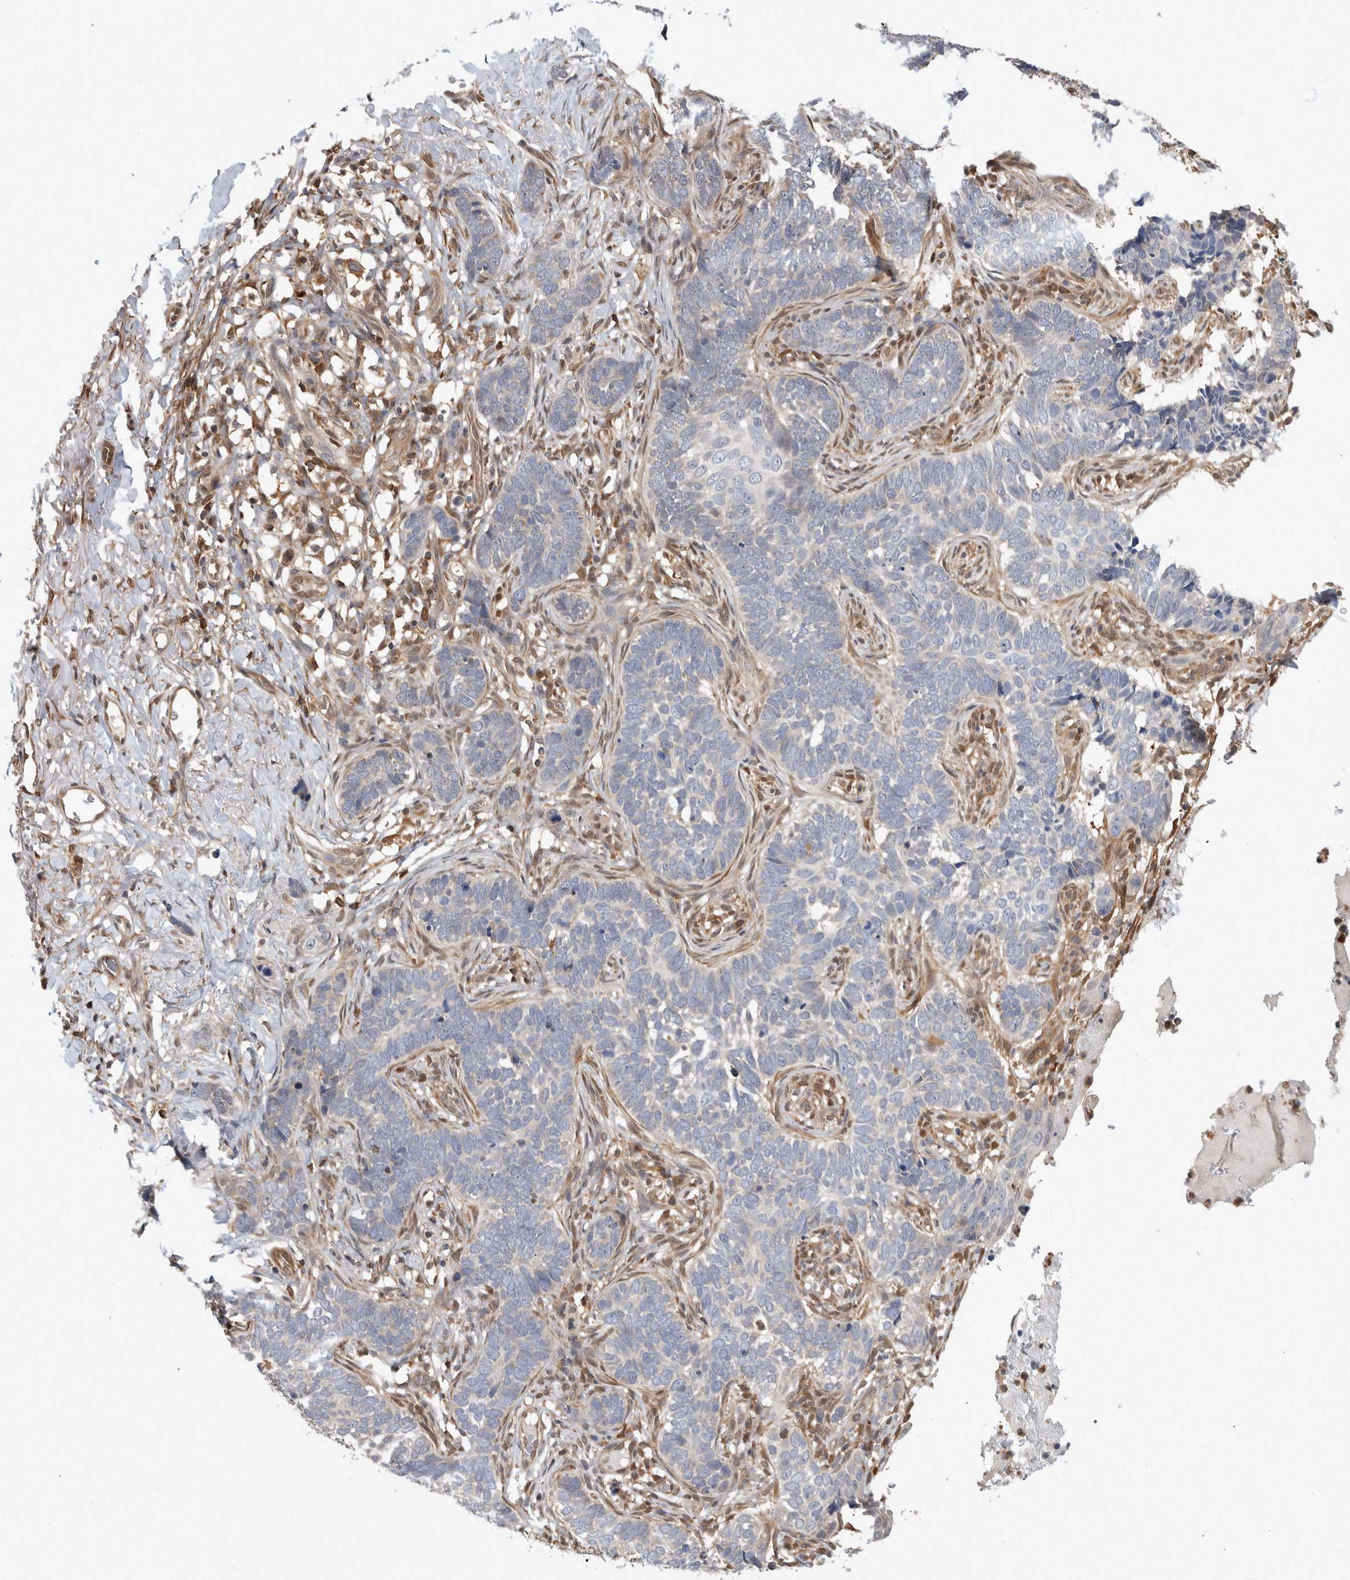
{"staining": {"intensity": "negative", "quantity": "none", "location": "none"}, "tissue": "skin cancer", "cell_type": "Tumor cells", "image_type": "cancer", "snomed": [{"axis": "morphology", "description": "Normal tissue, NOS"}, {"axis": "morphology", "description": "Basal cell carcinoma"}, {"axis": "topography", "description": "Skin"}], "caption": "Basal cell carcinoma (skin) stained for a protein using immunohistochemistry exhibits no staining tumor cells.", "gene": "ASTN2", "patient": {"sex": "male", "age": 77}}